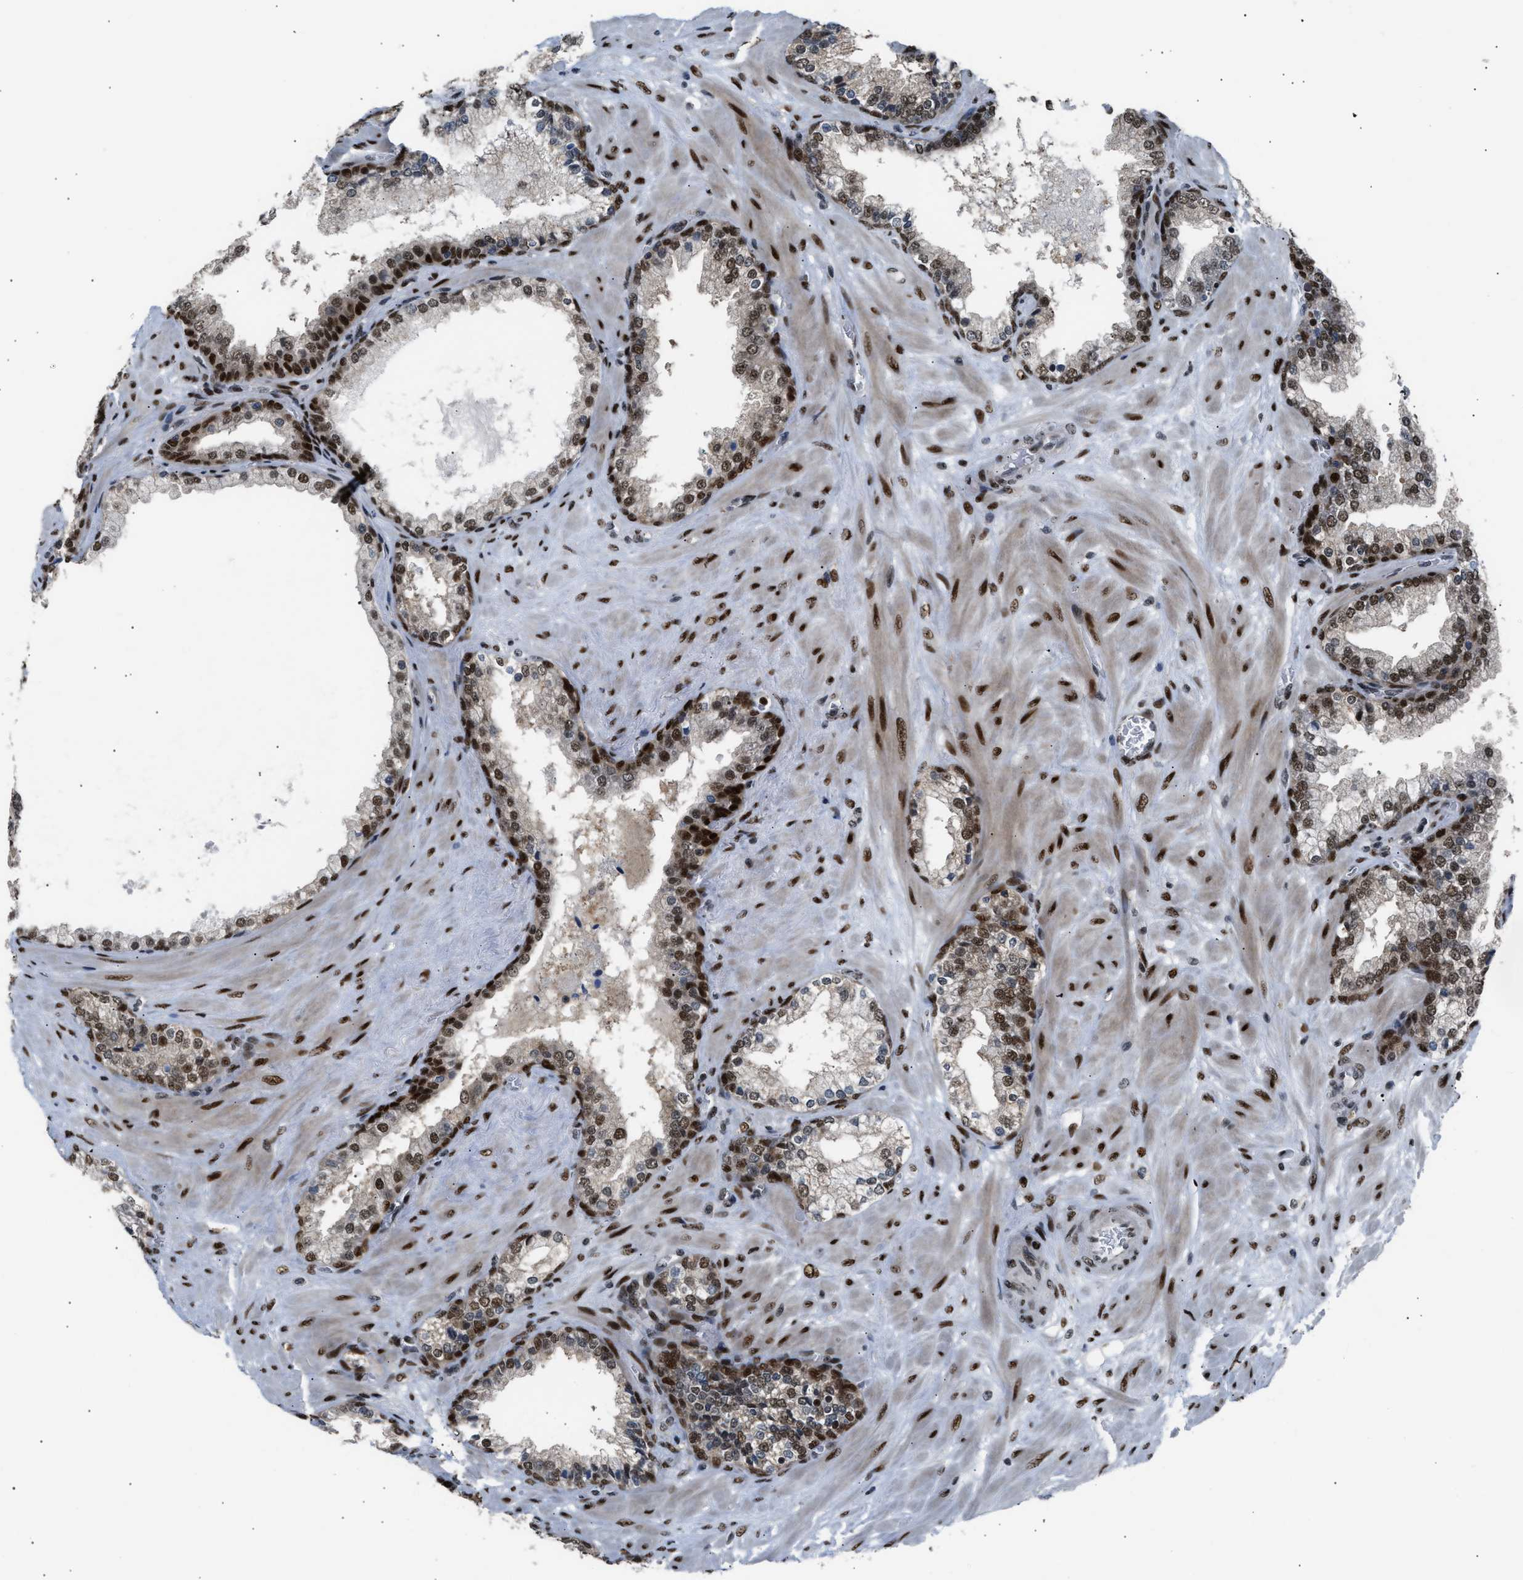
{"staining": {"intensity": "moderate", "quantity": ">75%", "location": "nuclear"}, "tissue": "prostate cancer", "cell_type": "Tumor cells", "image_type": "cancer", "snomed": [{"axis": "morphology", "description": "Adenocarcinoma, Low grade"}, {"axis": "topography", "description": "Prostate"}], "caption": "Immunohistochemical staining of prostate low-grade adenocarcinoma reveals medium levels of moderate nuclear staining in about >75% of tumor cells. The staining is performed using DAB (3,3'-diaminobenzidine) brown chromogen to label protein expression. The nuclei are counter-stained blue using hematoxylin.", "gene": "SSBP2", "patient": {"sex": "male", "age": 63}}